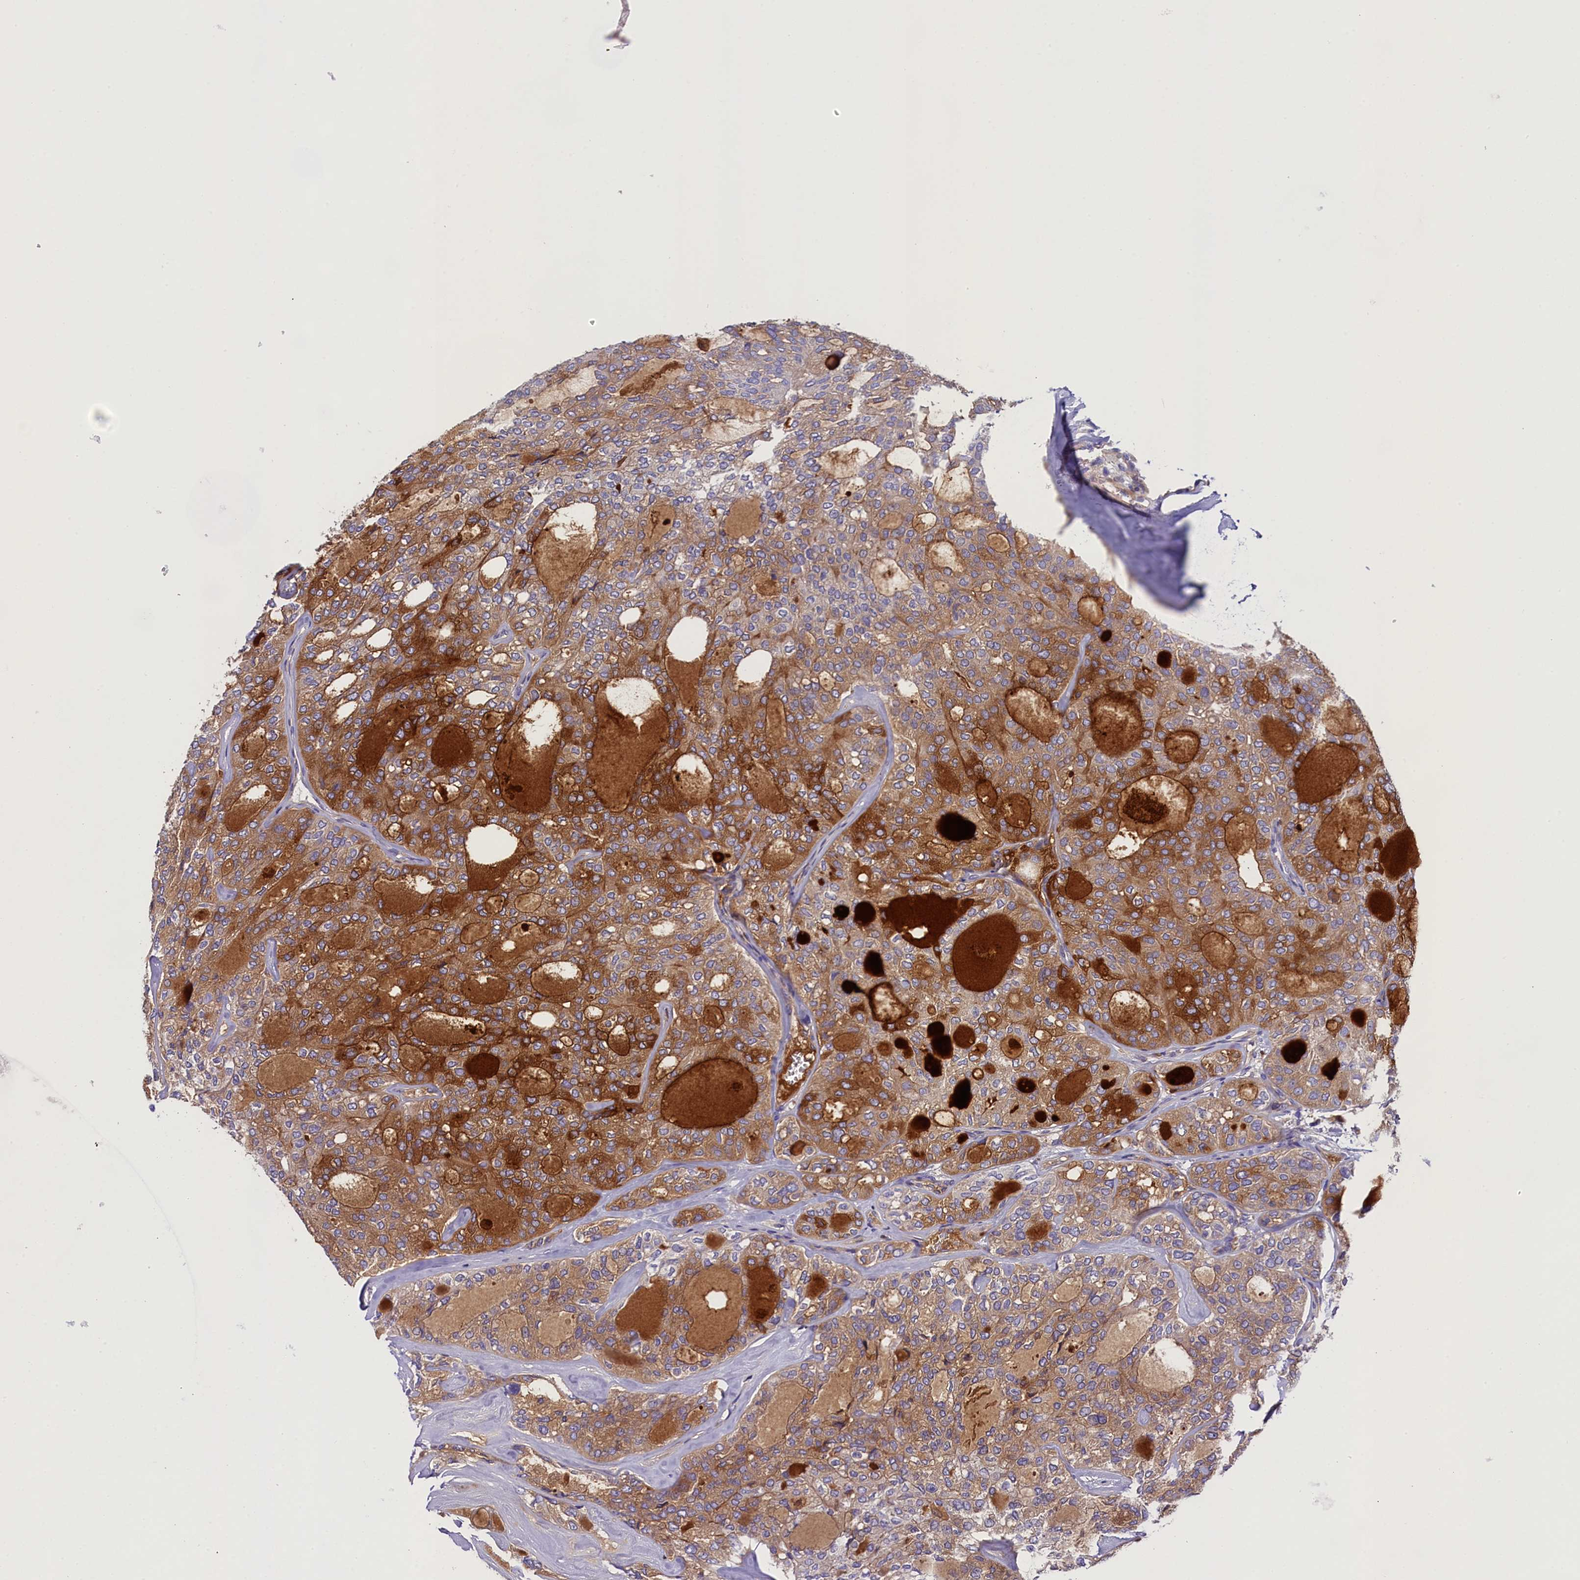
{"staining": {"intensity": "strong", "quantity": "25%-75%", "location": "cytoplasmic/membranous"}, "tissue": "thyroid cancer", "cell_type": "Tumor cells", "image_type": "cancer", "snomed": [{"axis": "morphology", "description": "Follicular adenoma carcinoma, NOS"}, {"axis": "topography", "description": "Thyroid gland"}], "caption": "Brown immunohistochemical staining in human thyroid cancer (follicular adenoma carcinoma) exhibits strong cytoplasmic/membranous positivity in approximately 25%-75% of tumor cells. (IHC, brightfield microscopy, high magnification).", "gene": "SOD3", "patient": {"sex": "male", "age": 75}}